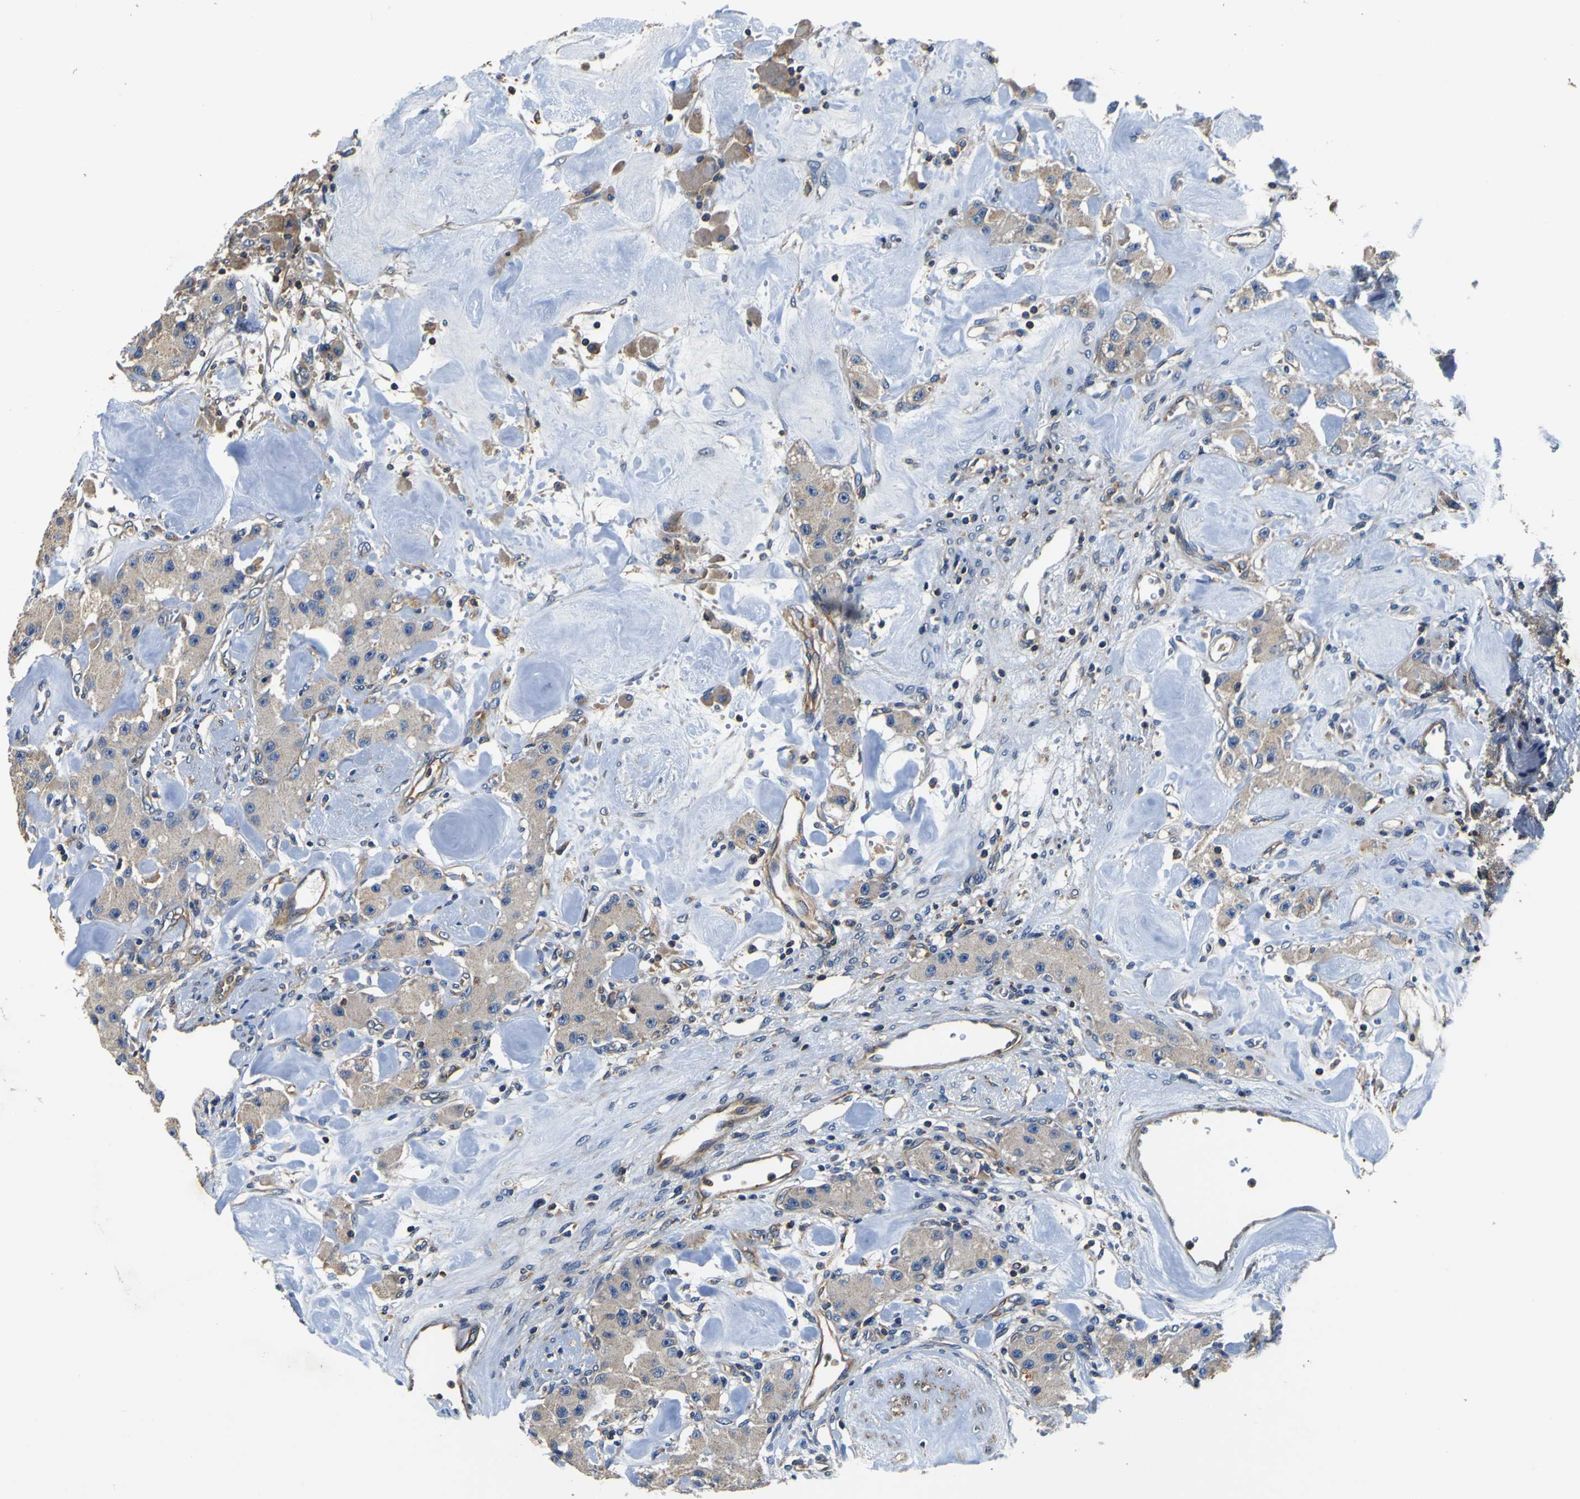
{"staining": {"intensity": "weak", "quantity": ">75%", "location": "cytoplasmic/membranous"}, "tissue": "carcinoid", "cell_type": "Tumor cells", "image_type": "cancer", "snomed": [{"axis": "morphology", "description": "Carcinoid, malignant, NOS"}, {"axis": "topography", "description": "Pancreas"}], "caption": "A brown stain highlights weak cytoplasmic/membranous expression of a protein in human carcinoid (malignant) tumor cells.", "gene": "CNR2", "patient": {"sex": "male", "age": 41}}